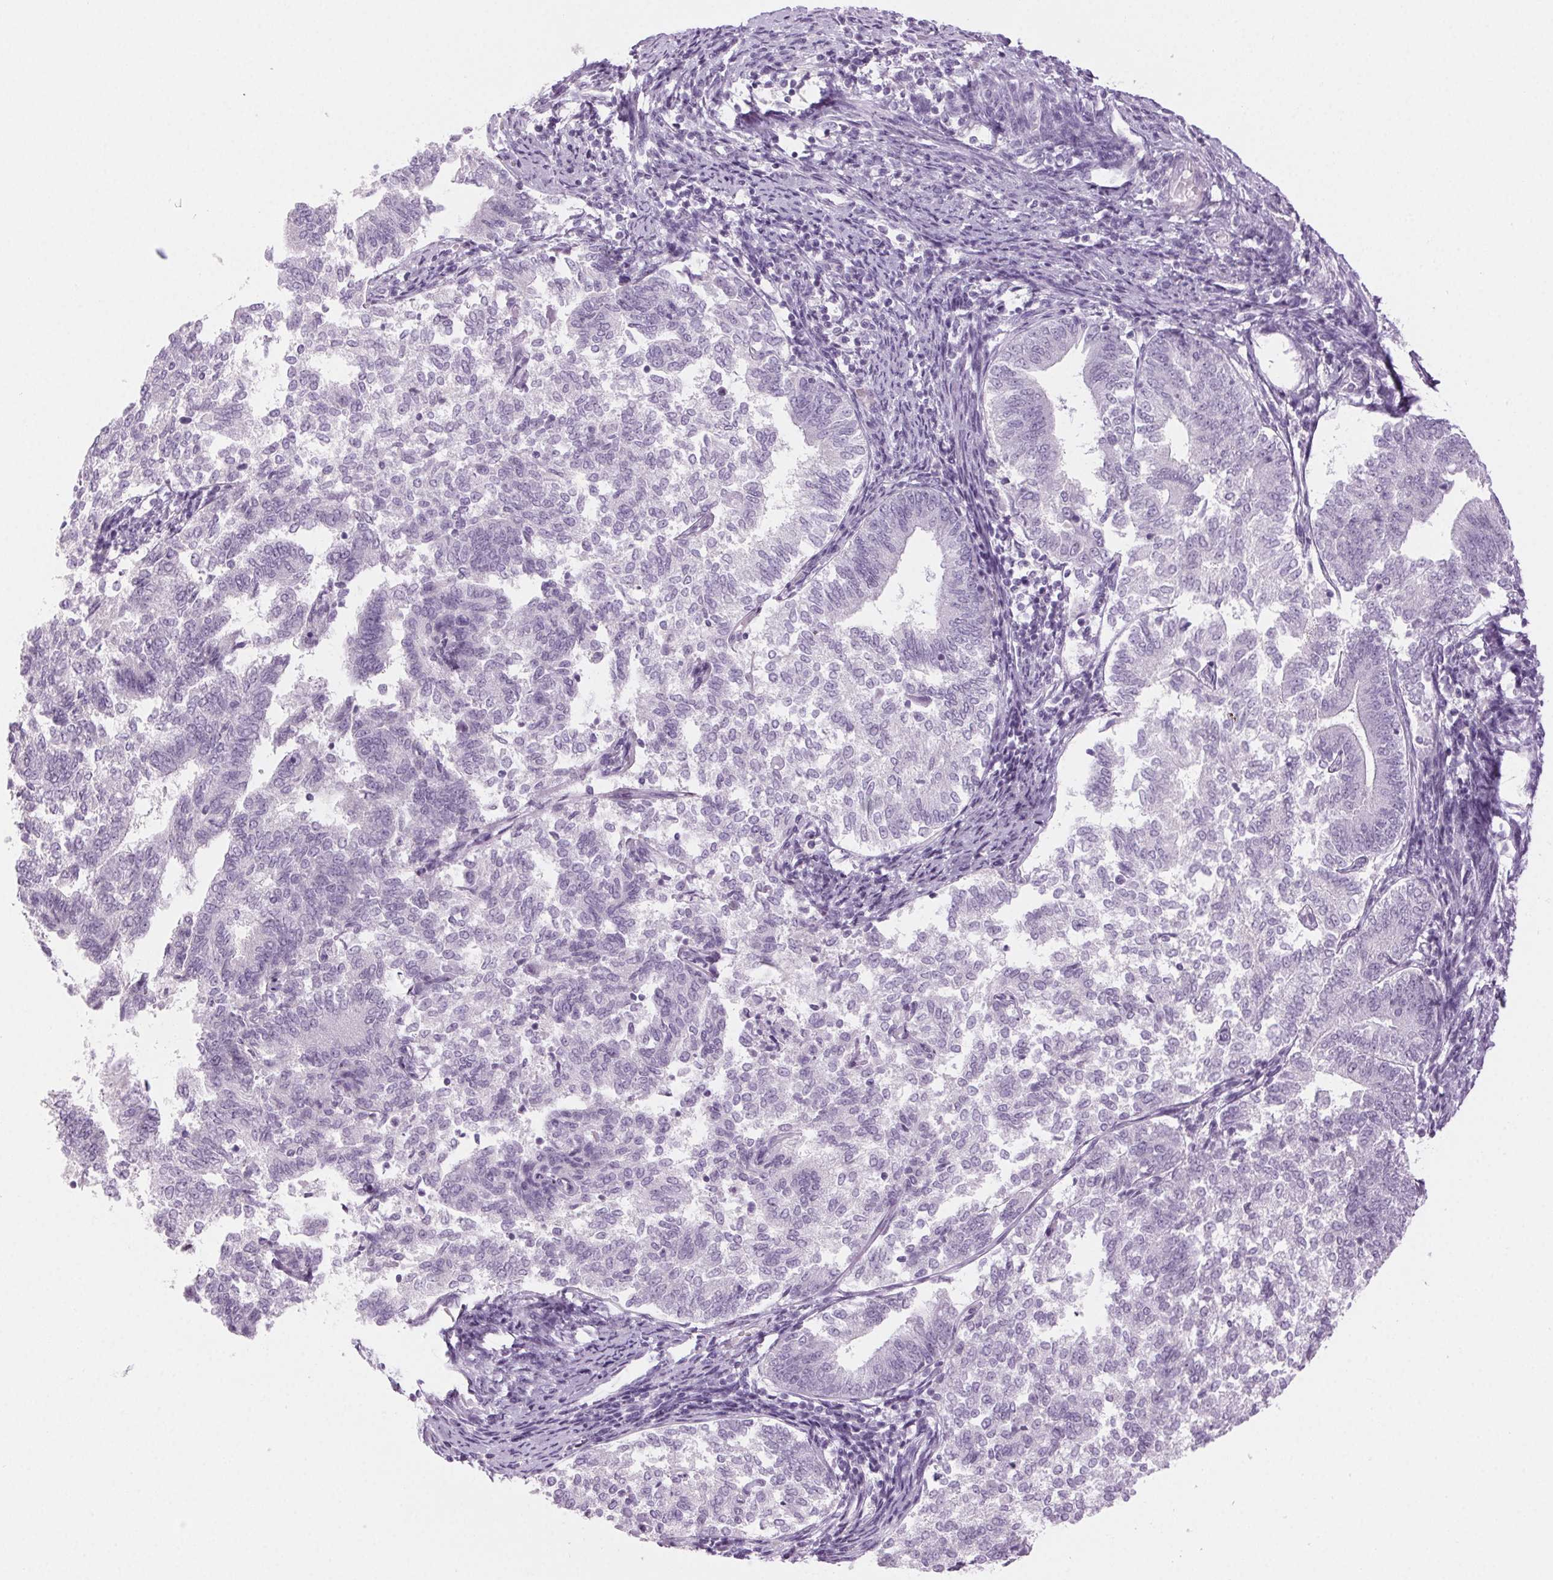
{"staining": {"intensity": "negative", "quantity": "none", "location": "none"}, "tissue": "endometrial cancer", "cell_type": "Tumor cells", "image_type": "cancer", "snomed": [{"axis": "morphology", "description": "Adenocarcinoma, NOS"}, {"axis": "topography", "description": "Endometrium"}], "caption": "There is no significant expression in tumor cells of endometrial cancer (adenocarcinoma). (DAB (3,3'-diaminobenzidine) immunohistochemistry (IHC) with hematoxylin counter stain).", "gene": "SLC6A19", "patient": {"sex": "female", "age": 65}}